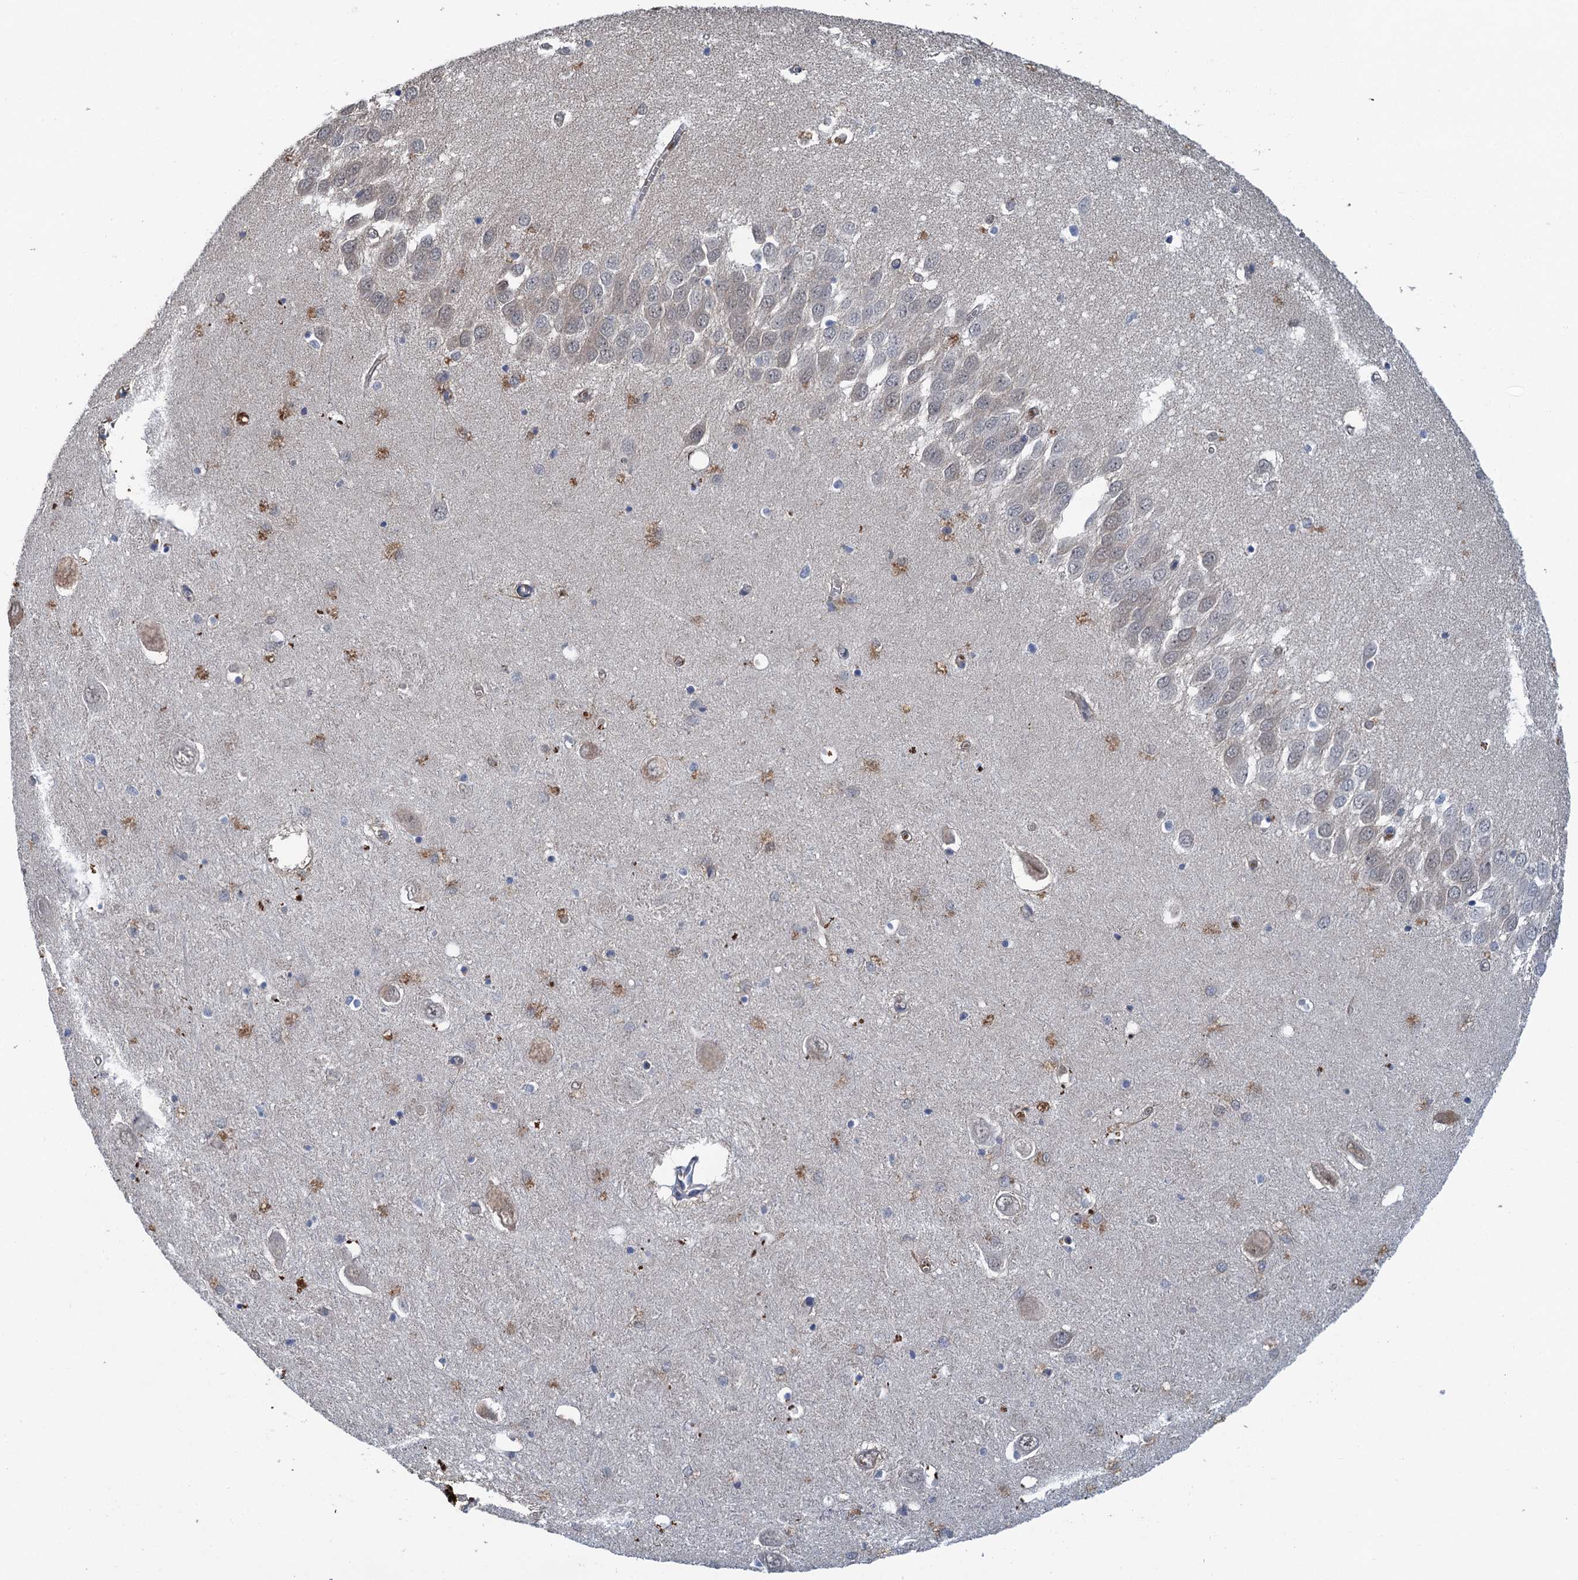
{"staining": {"intensity": "moderate", "quantity": "<25%", "location": "cytoplasmic/membranous"}, "tissue": "hippocampus", "cell_type": "Glial cells", "image_type": "normal", "snomed": [{"axis": "morphology", "description": "Normal tissue, NOS"}, {"axis": "topography", "description": "Hippocampus"}], "caption": "Immunohistochemistry (IHC) staining of benign hippocampus, which displays low levels of moderate cytoplasmic/membranous staining in approximately <25% of glial cells indicating moderate cytoplasmic/membranous protein expression. The staining was performed using DAB (3,3'-diaminobenzidine) (brown) for protein detection and nuclei were counterstained in hematoxylin (blue).", "gene": "RSAD2", "patient": {"sex": "male", "age": 70}}